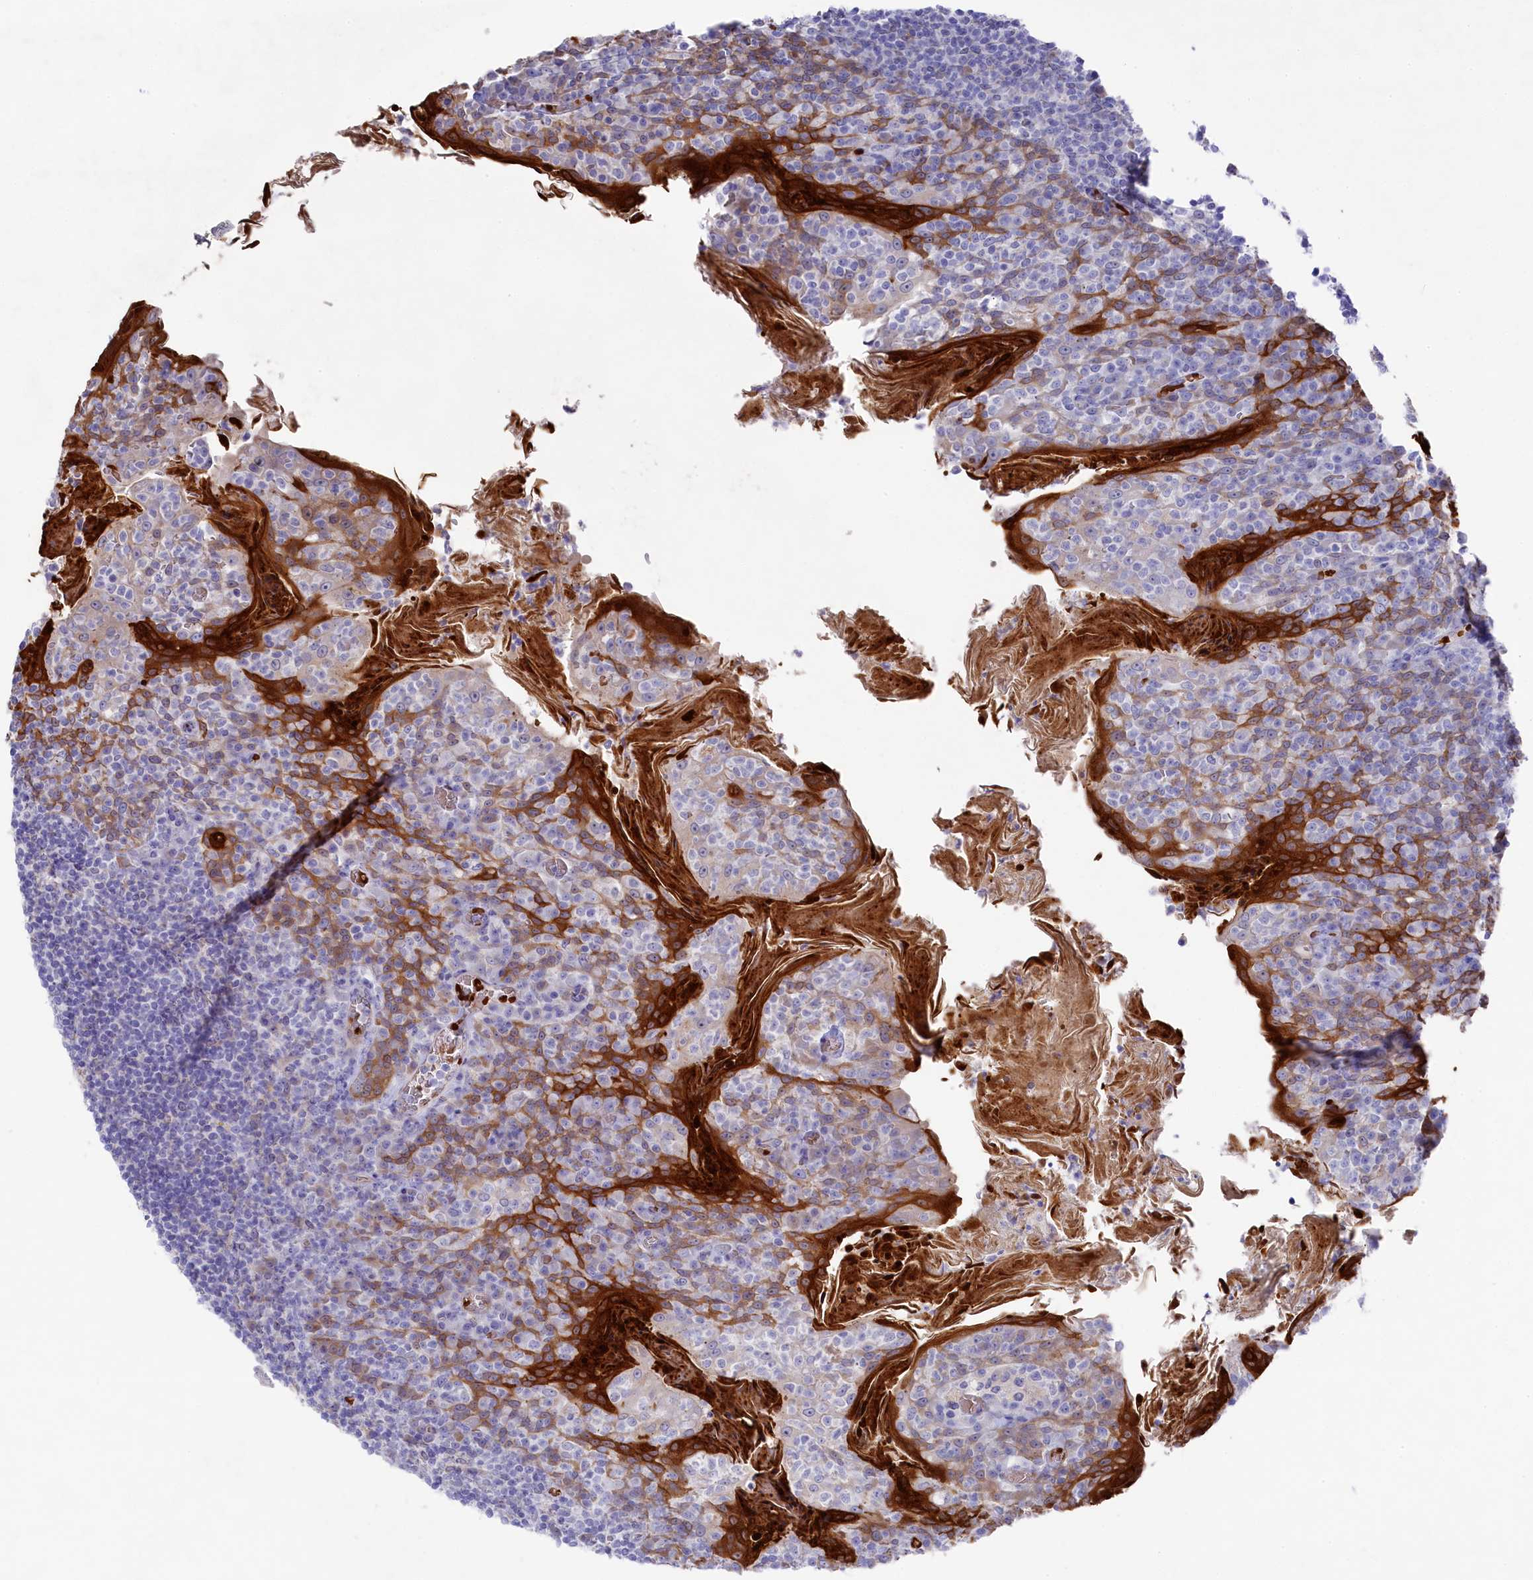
{"staining": {"intensity": "weak", "quantity": "<25%", "location": "cytoplasmic/membranous"}, "tissue": "tonsil", "cell_type": "Germinal center cells", "image_type": "normal", "snomed": [{"axis": "morphology", "description": "Normal tissue, NOS"}, {"axis": "topography", "description": "Tonsil"}], "caption": "This is an immunohistochemistry micrograph of normal human tonsil. There is no staining in germinal center cells.", "gene": "LHFPL4", "patient": {"sex": "female", "age": 10}}